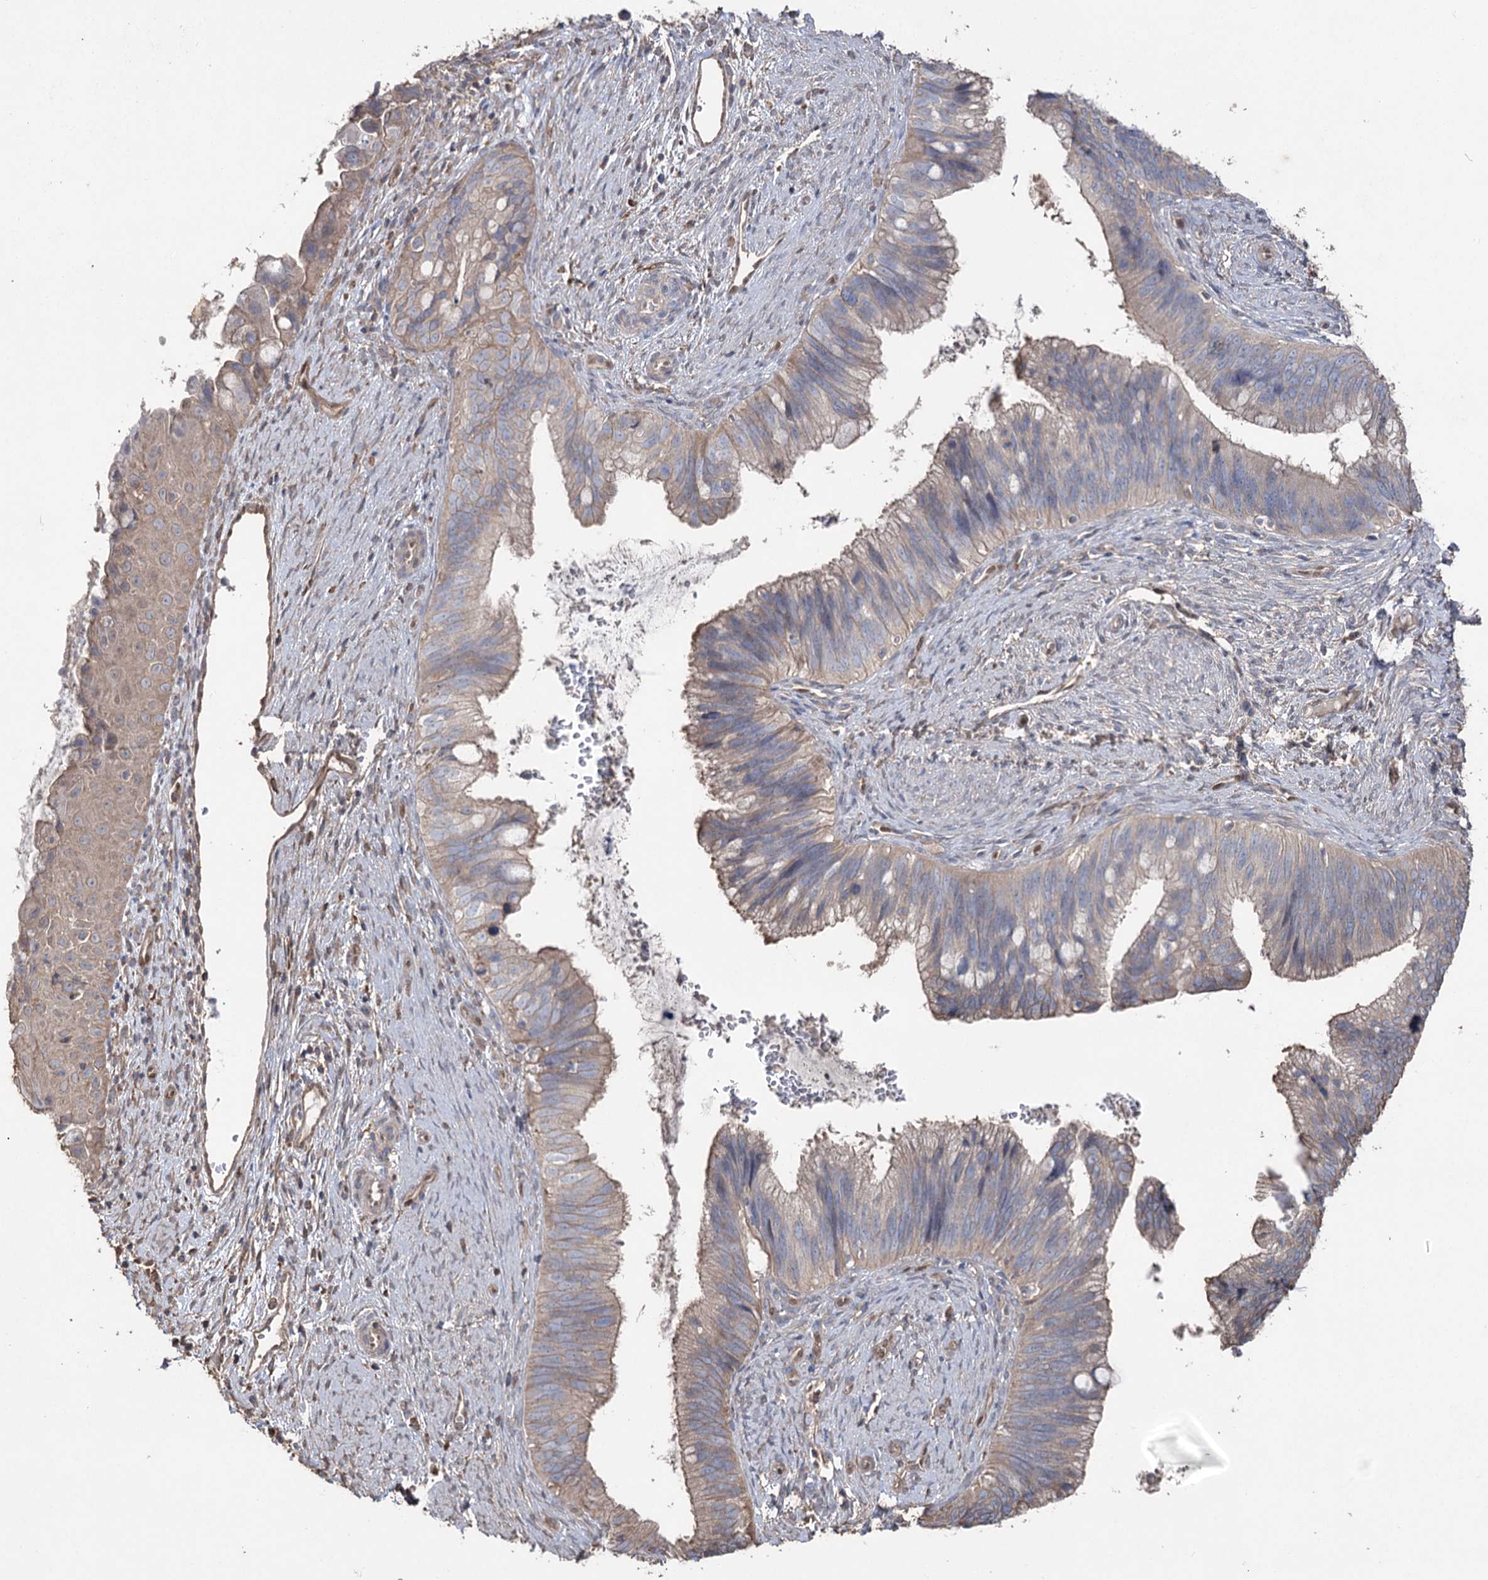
{"staining": {"intensity": "weak", "quantity": "<25%", "location": "cytoplasmic/membranous"}, "tissue": "cervical cancer", "cell_type": "Tumor cells", "image_type": "cancer", "snomed": [{"axis": "morphology", "description": "Adenocarcinoma, NOS"}, {"axis": "topography", "description": "Cervix"}], "caption": "A photomicrograph of human cervical adenocarcinoma is negative for staining in tumor cells.", "gene": "FAM13B", "patient": {"sex": "female", "age": 42}}